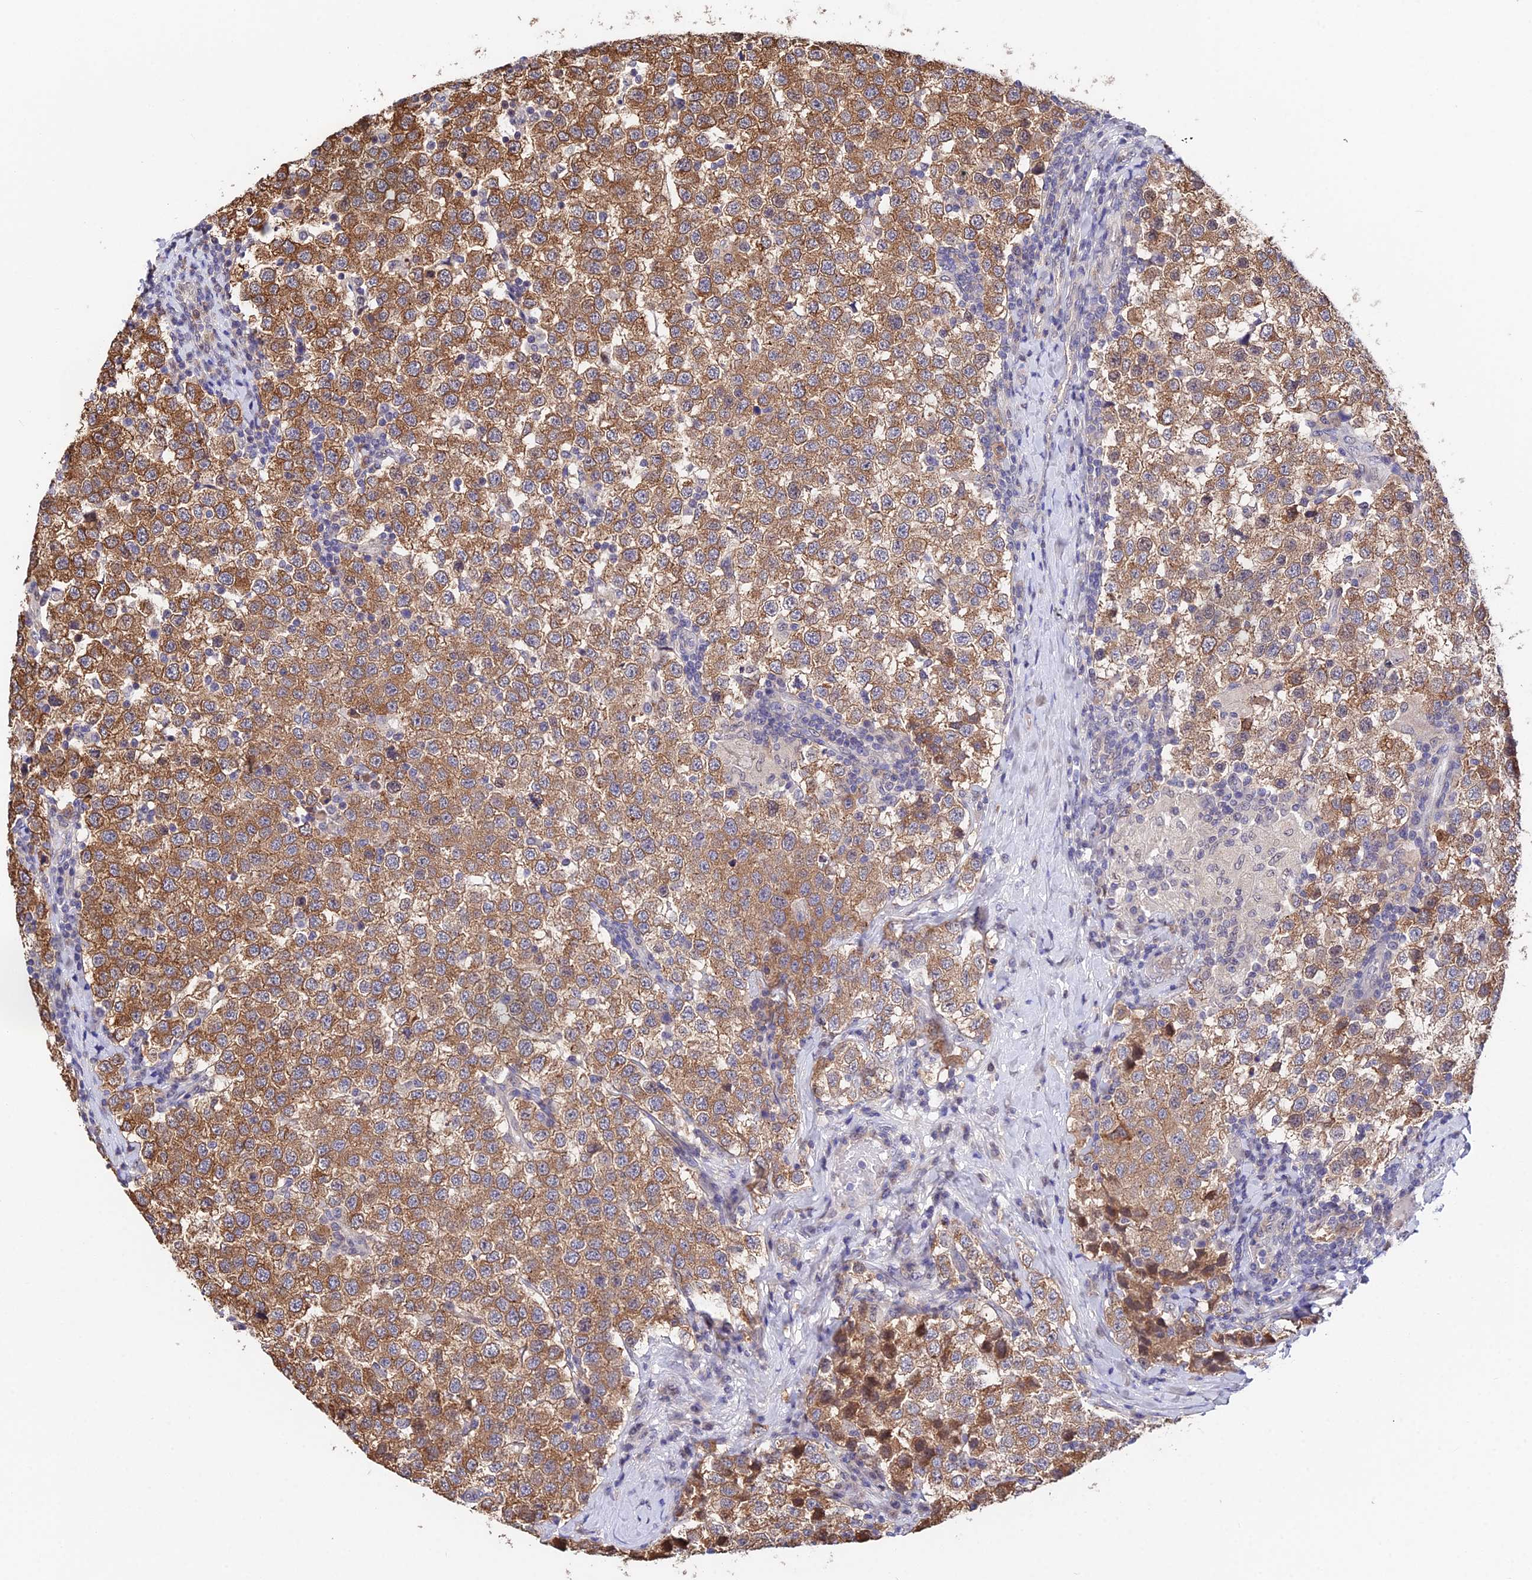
{"staining": {"intensity": "moderate", "quantity": ">75%", "location": "cytoplasmic/membranous"}, "tissue": "testis cancer", "cell_type": "Tumor cells", "image_type": "cancer", "snomed": [{"axis": "morphology", "description": "Seminoma, NOS"}, {"axis": "topography", "description": "Testis"}], "caption": "Immunohistochemistry (IHC) staining of testis seminoma, which shows medium levels of moderate cytoplasmic/membranous expression in about >75% of tumor cells indicating moderate cytoplasmic/membranous protein expression. The staining was performed using DAB (3,3'-diaminobenzidine) (brown) for protein detection and nuclei were counterstained in hematoxylin (blue).", "gene": "INPP4A", "patient": {"sex": "male", "age": 34}}